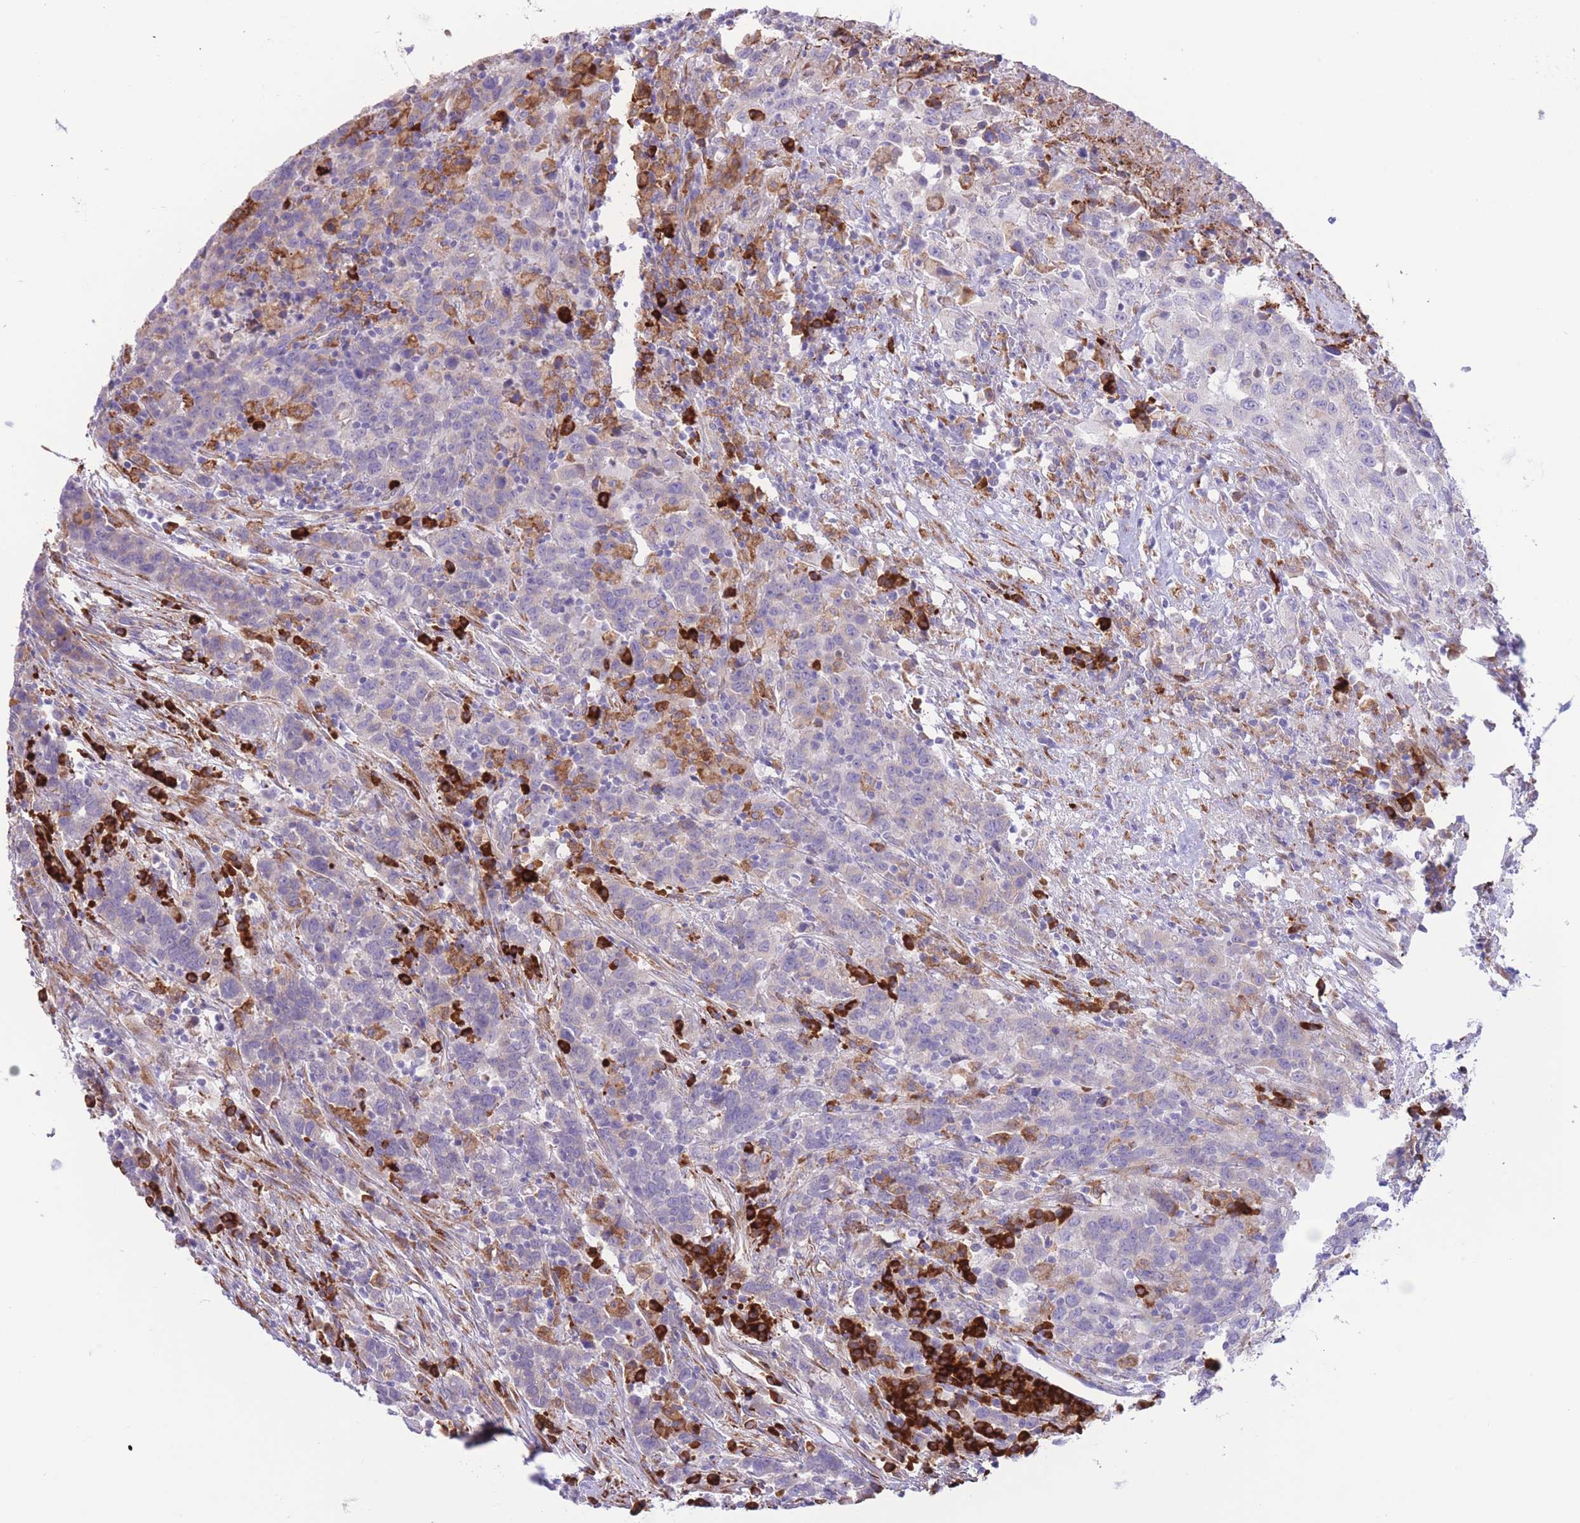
{"staining": {"intensity": "weak", "quantity": "<25%", "location": "cytoplasmic/membranous,nuclear"}, "tissue": "urothelial cancer", "cell_type": "Tumor cells", "image_type": "cancer", "snomed": [{"axis": "morphology", "description": "Urothelial carcinoma, High grade"}, {"axis": "topography", "description": "Urinary bladder"}], "caption": "IHC photomicrograph of urothelial cancer stained for a protein (brown), which demonstrates no expression in tumor cells.", "gene": "MYDGF", "patient": {"sex": "male", "age": 61}}